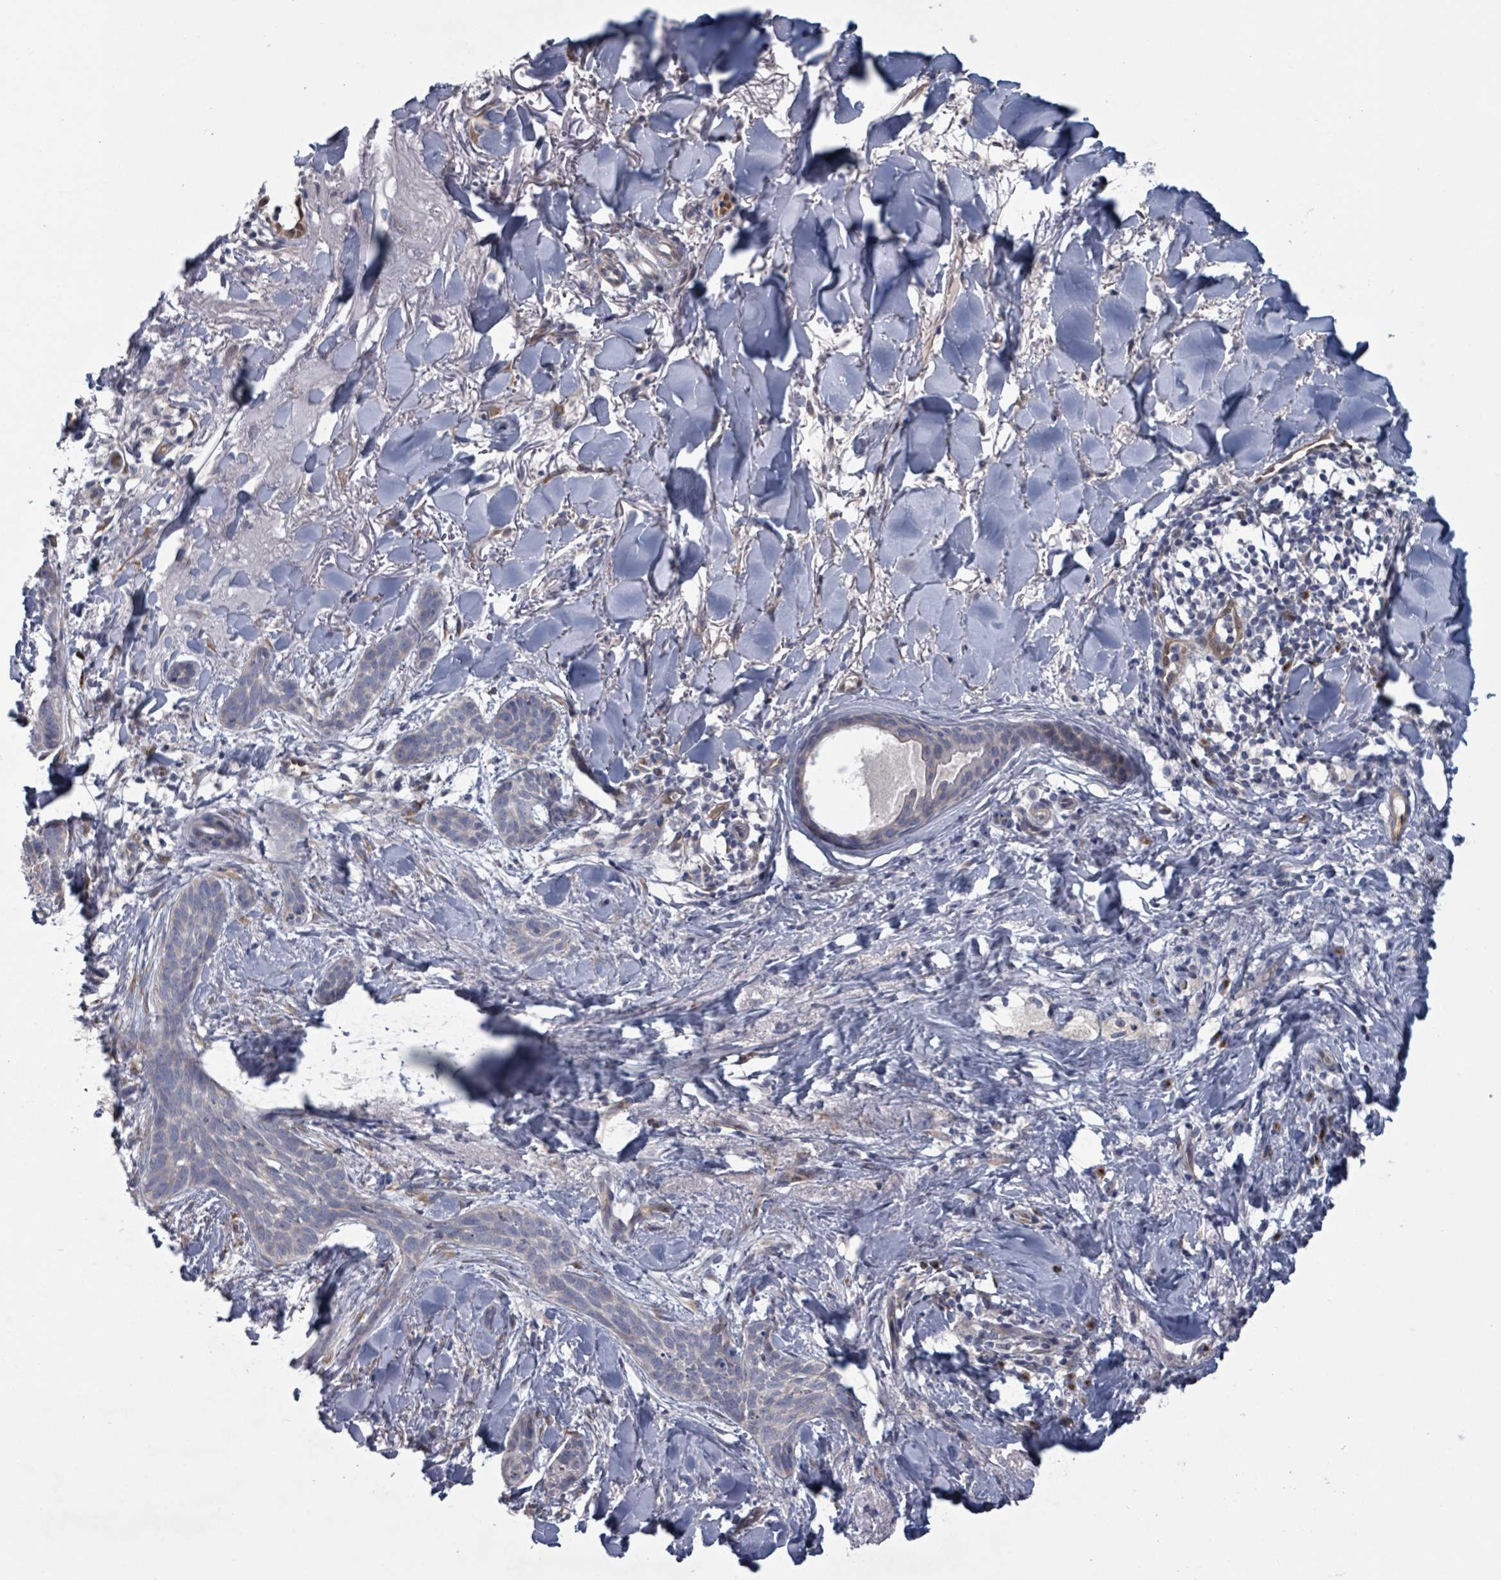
{"staining": {"intensity": "negative", "quantity": "none", "location": "none"}, "tissue": "skin cancer", "cell_type": "Tumor cells", "image_type": "cancer", "snomed": [{"axis": "morphology", "description": "Basal cell carcinoma"}, {"axis": "topography", "description": "Skin"}], "caption": "This histopathology image is of skin cancer stained with immunohistochemistry to label a protein in brown with the nuclei are counter-stained blue. There is no staining in tumor cells.", "gene": "FKBP1A", "patient": {"sex": "male", "age": 52}}